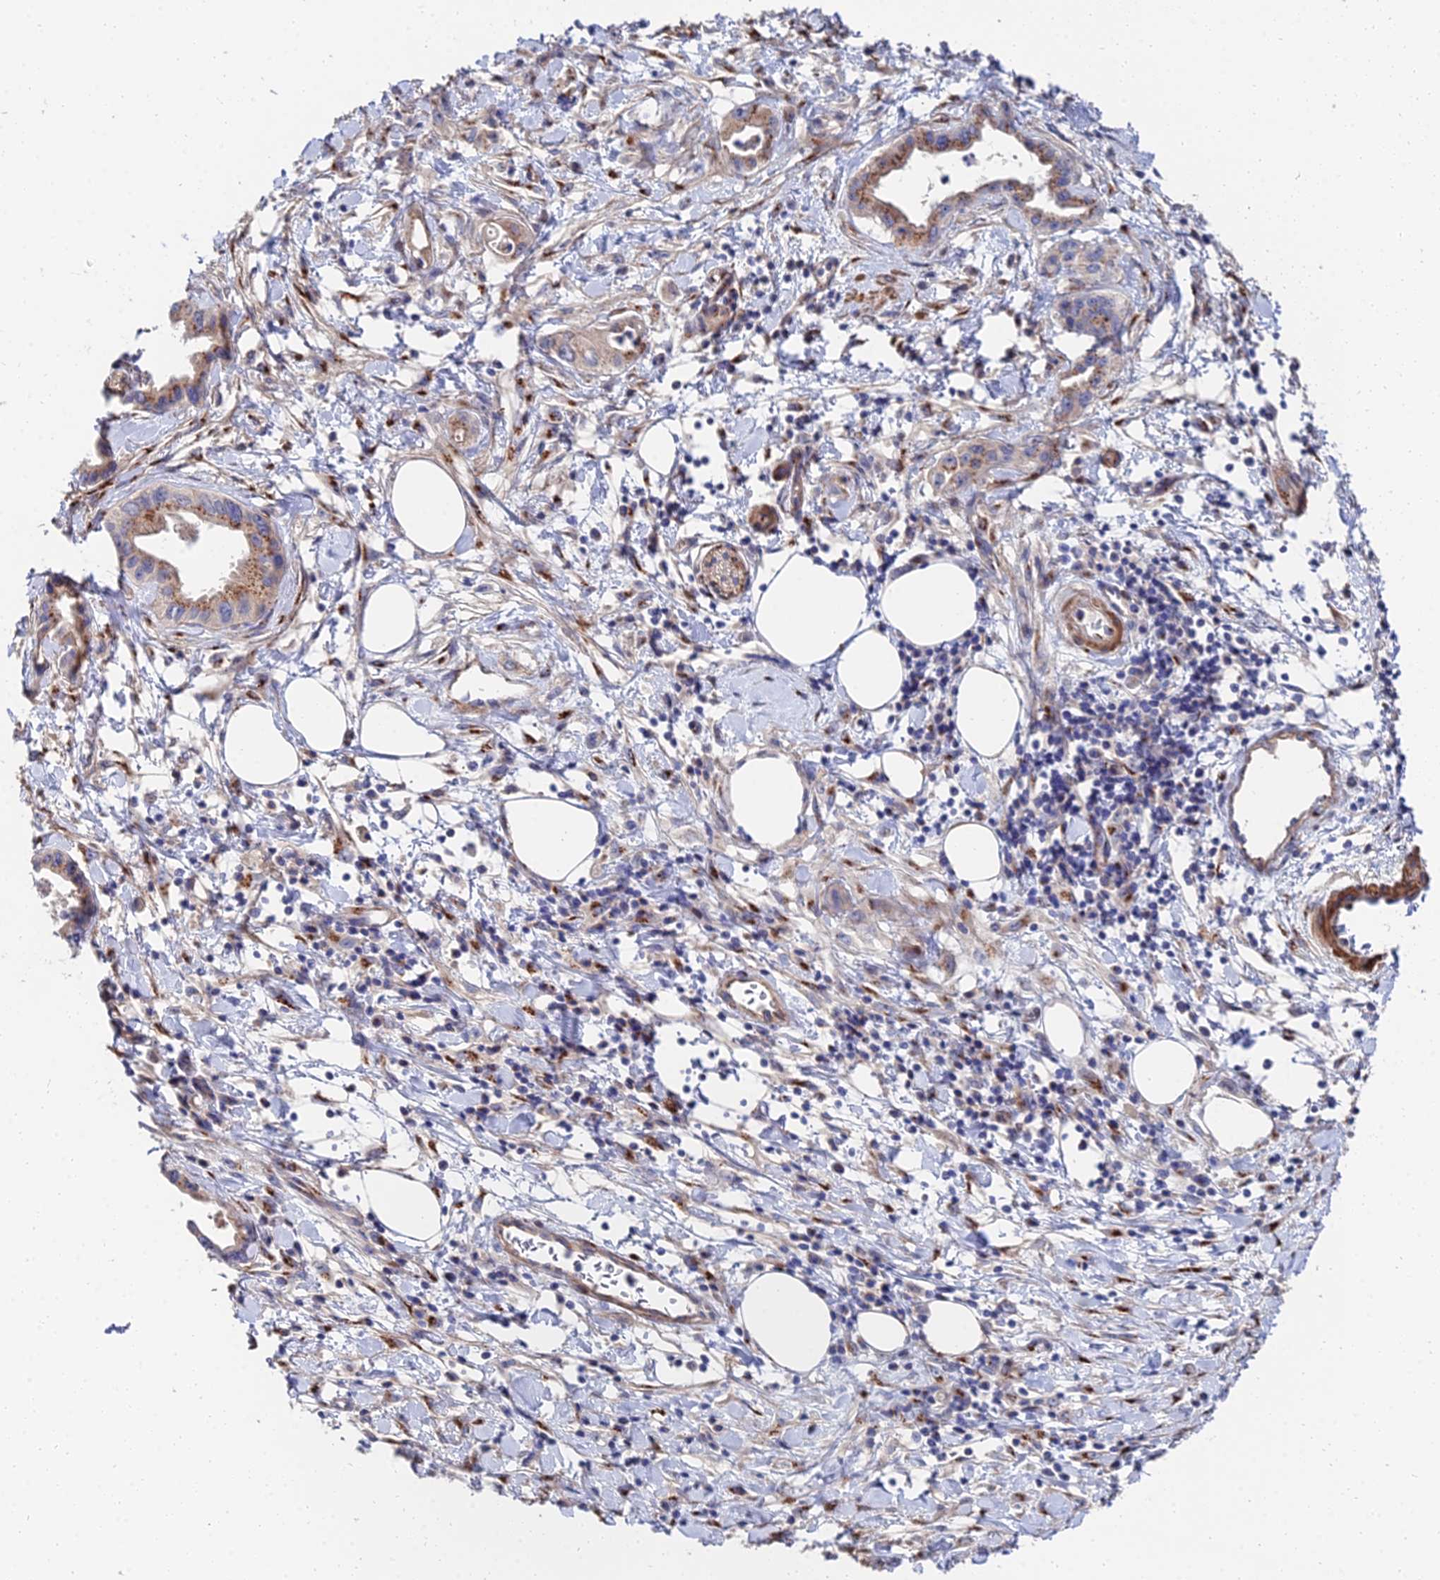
{"staining": {"intensity": "moderate", "quantity": ">75%", "location": "cytoplasmic/membranous"}, "tissue": "pancreatic cancer", "cell_type": "Tumor cells", "image_type": "cancer", "snomed": [{"axis": "morphology", "description": "Adenocarcinoma, NOS"}, {"axis": "topography", "description": "Pancreas"}], "caption": "Protein analysis of pancreatic cancer tissue reveals moderate cytoplasmic/membranous staining in approximately >75% of tumor cells.", "gene": "BORCS8", "patient": {"sex": "female", "age": 77}}